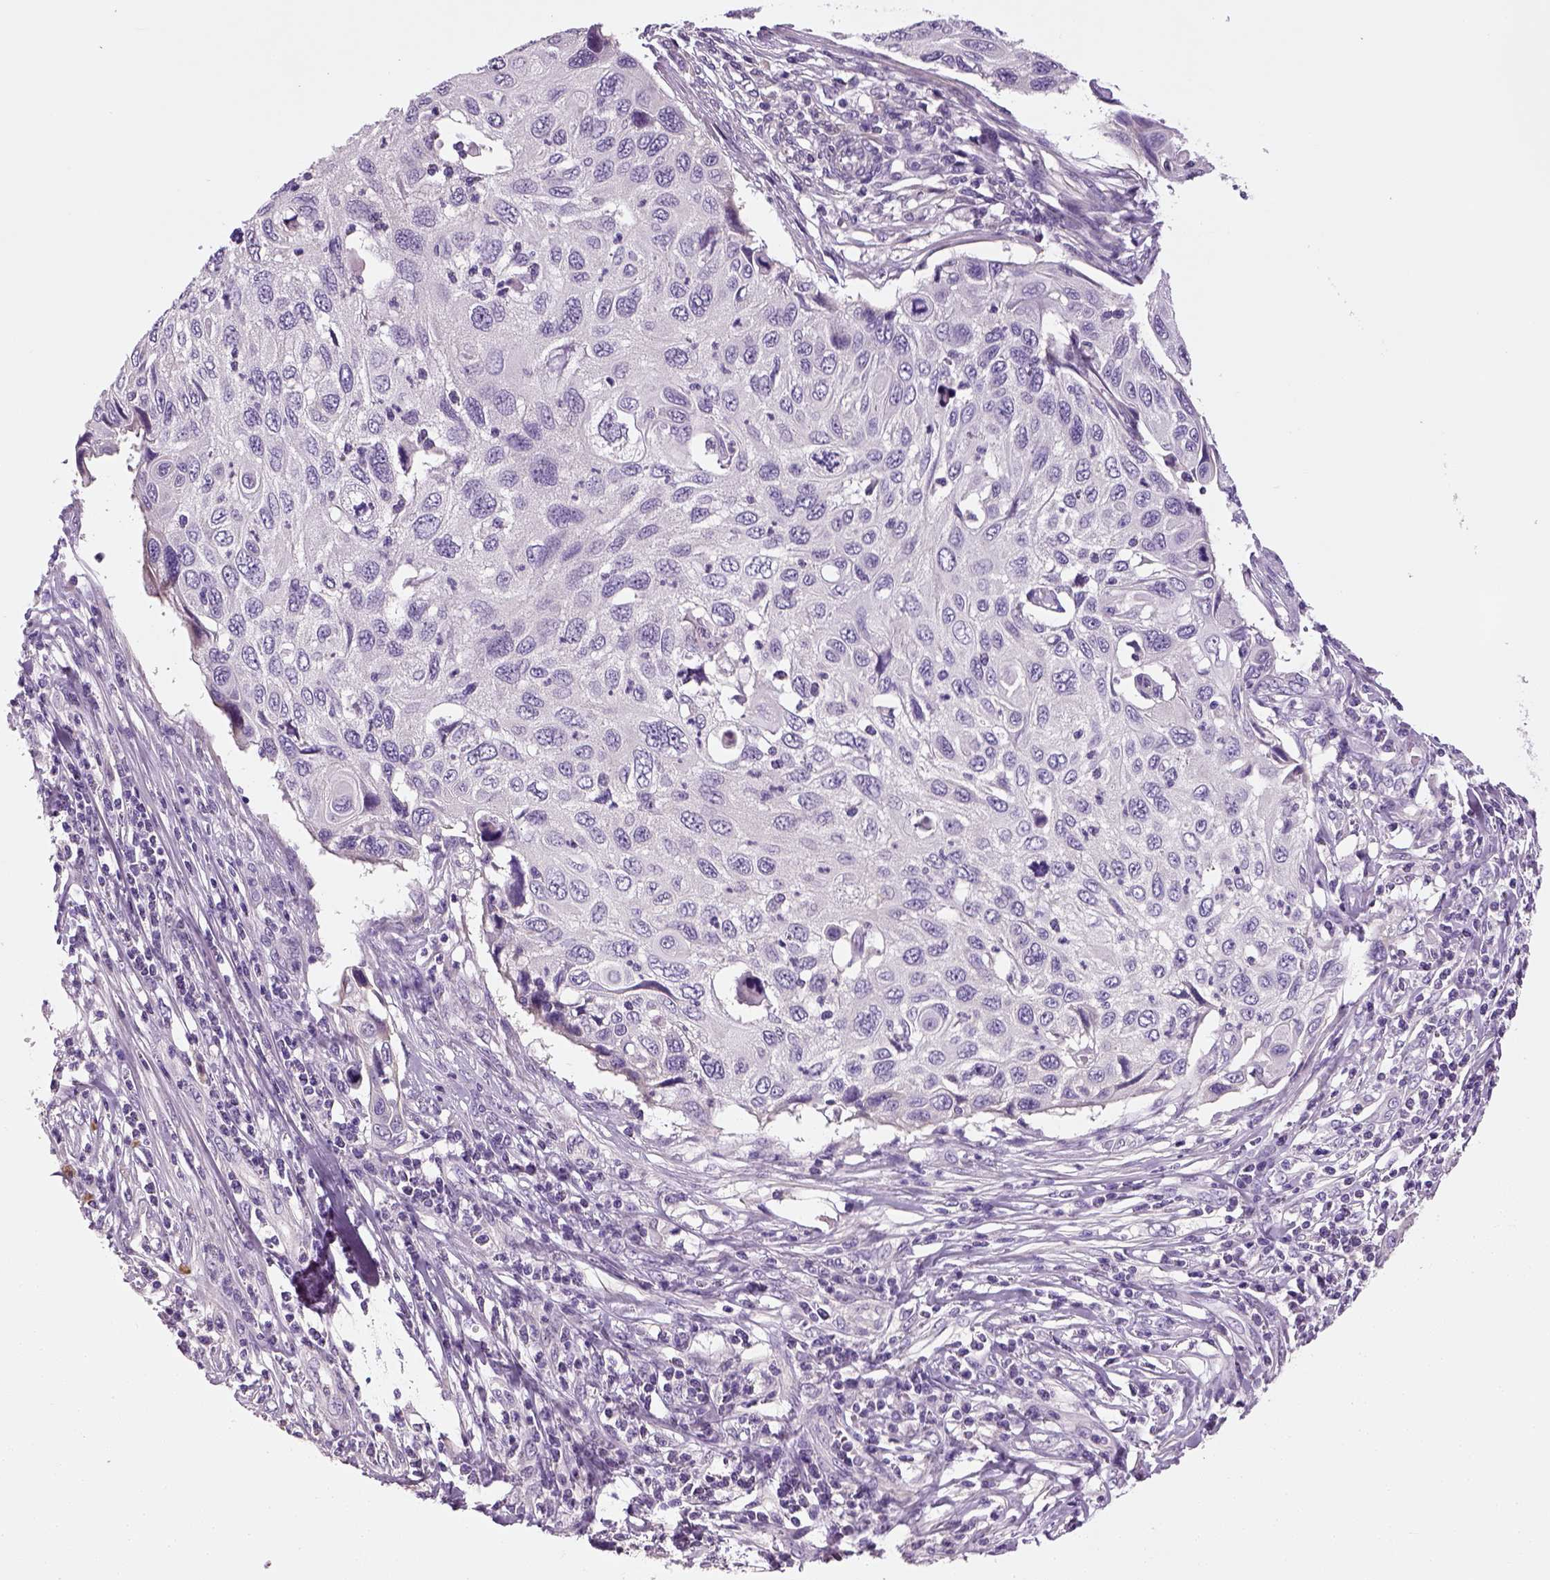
{"staining": {"intensity": "negative", "quantity": "none", "location": "none"}, "tissue": "cervical cancer", "cell_type": "Tumor cells", "image_type": "cancer", "snomed": [{"axis": "morphology", "description": "Squamous cell carcinoma, NOS"}, {"axis": "topography", "description": "Cervix"}], "caption": "Protein analysis of cervical squamous cell carcinoma displays no significant positivity in tumor cells.", "gene": "ELOVL3", "patient": {"sex": "female", "age": 70}}